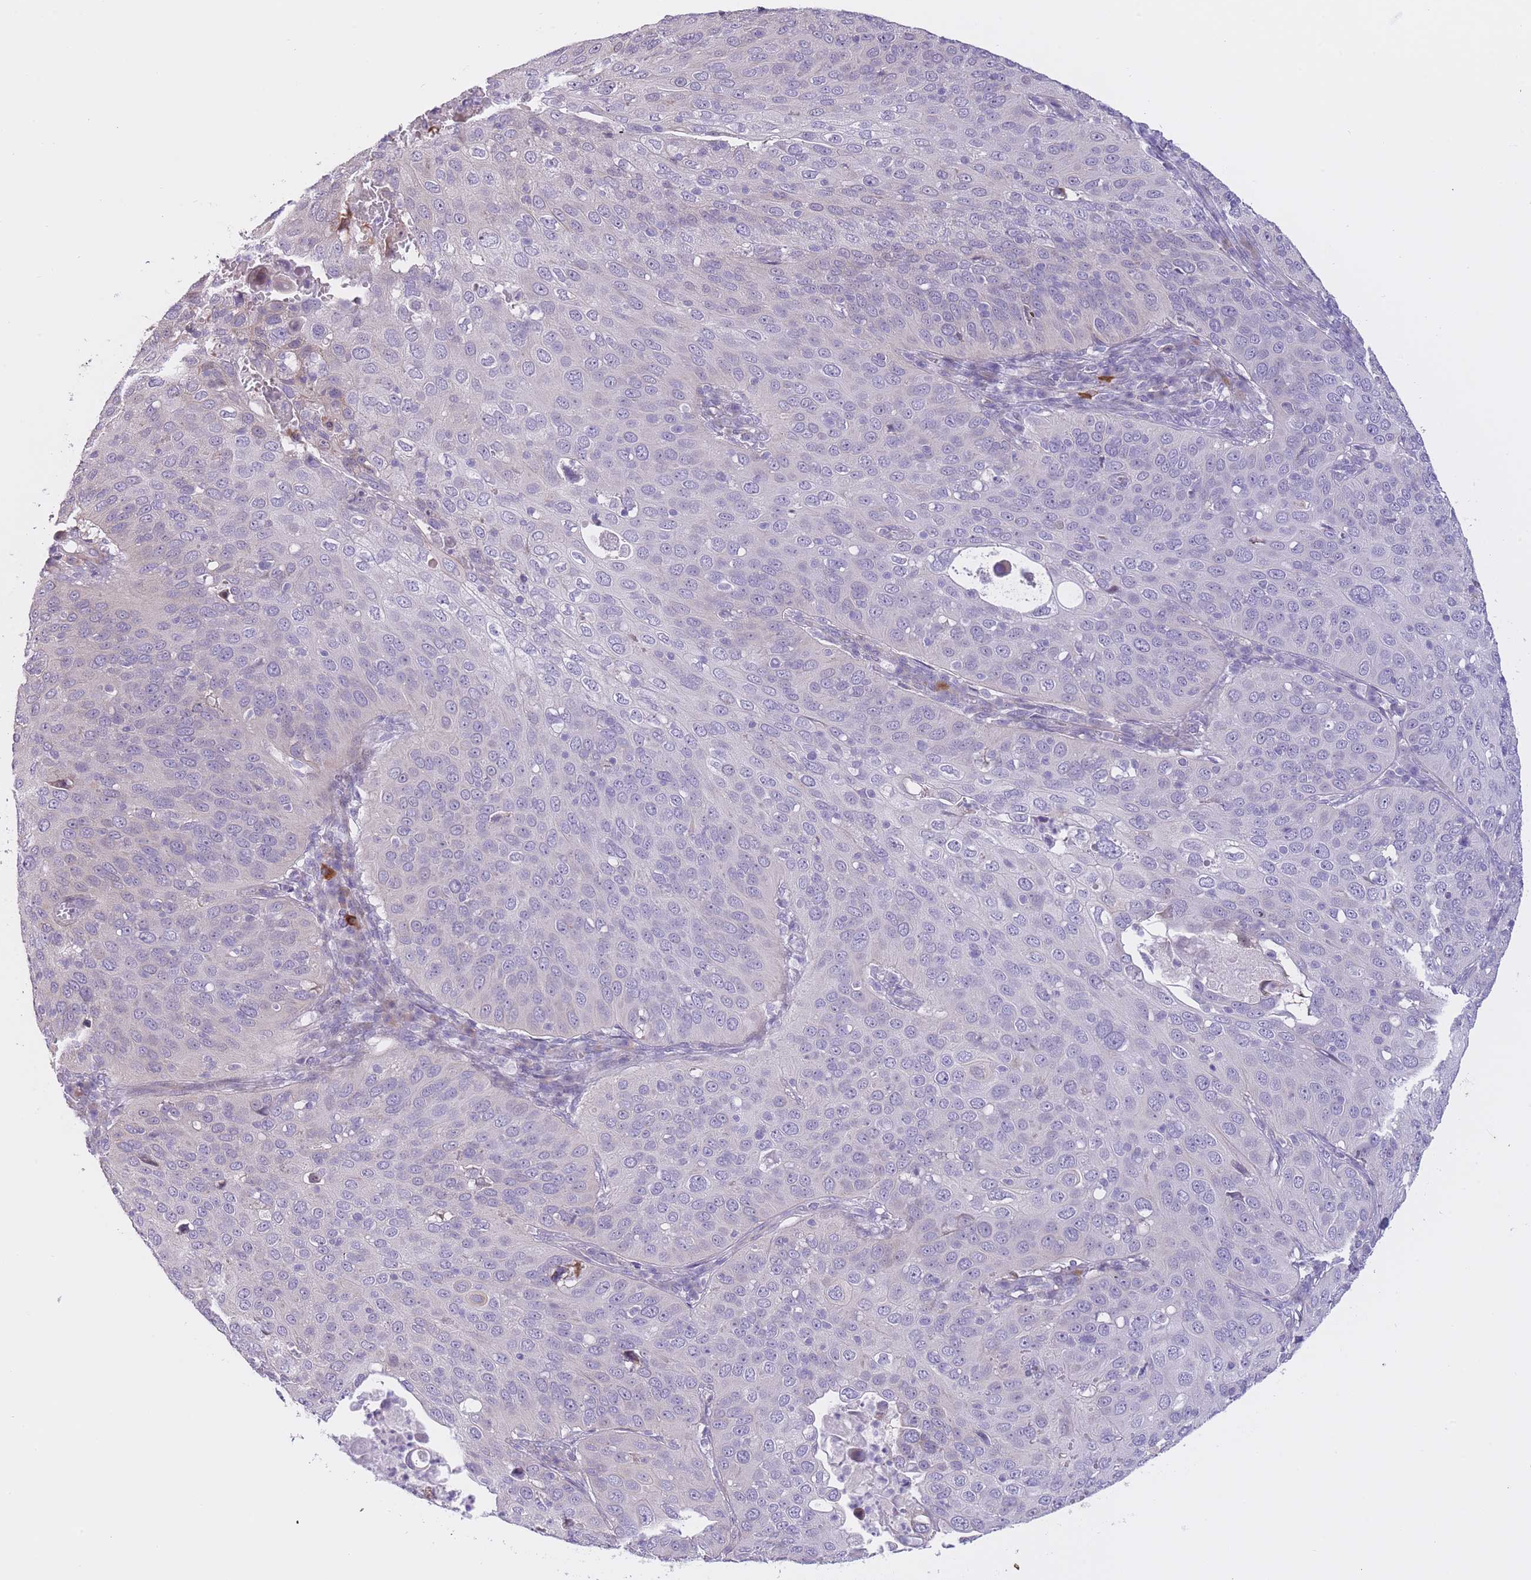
{"staining": {"intensity": "negative", "quantity": "none", "location": "none"}, "tissue": "cervical cancer", "cell_type": "Tumor cells", "image_type": "cancer", "snomed": [{"axis": "morphology", "description": "Squamous cell carcinoma, NOS"}, {"axis": "topography", "description": "Cervix"}], "caption": "The histopathology image shows no significant positivity in tumor cells of squamous cell carcinoma (cervical).", "gene": "IMPG1", "patient": {"sex": "female", "age": 36}}